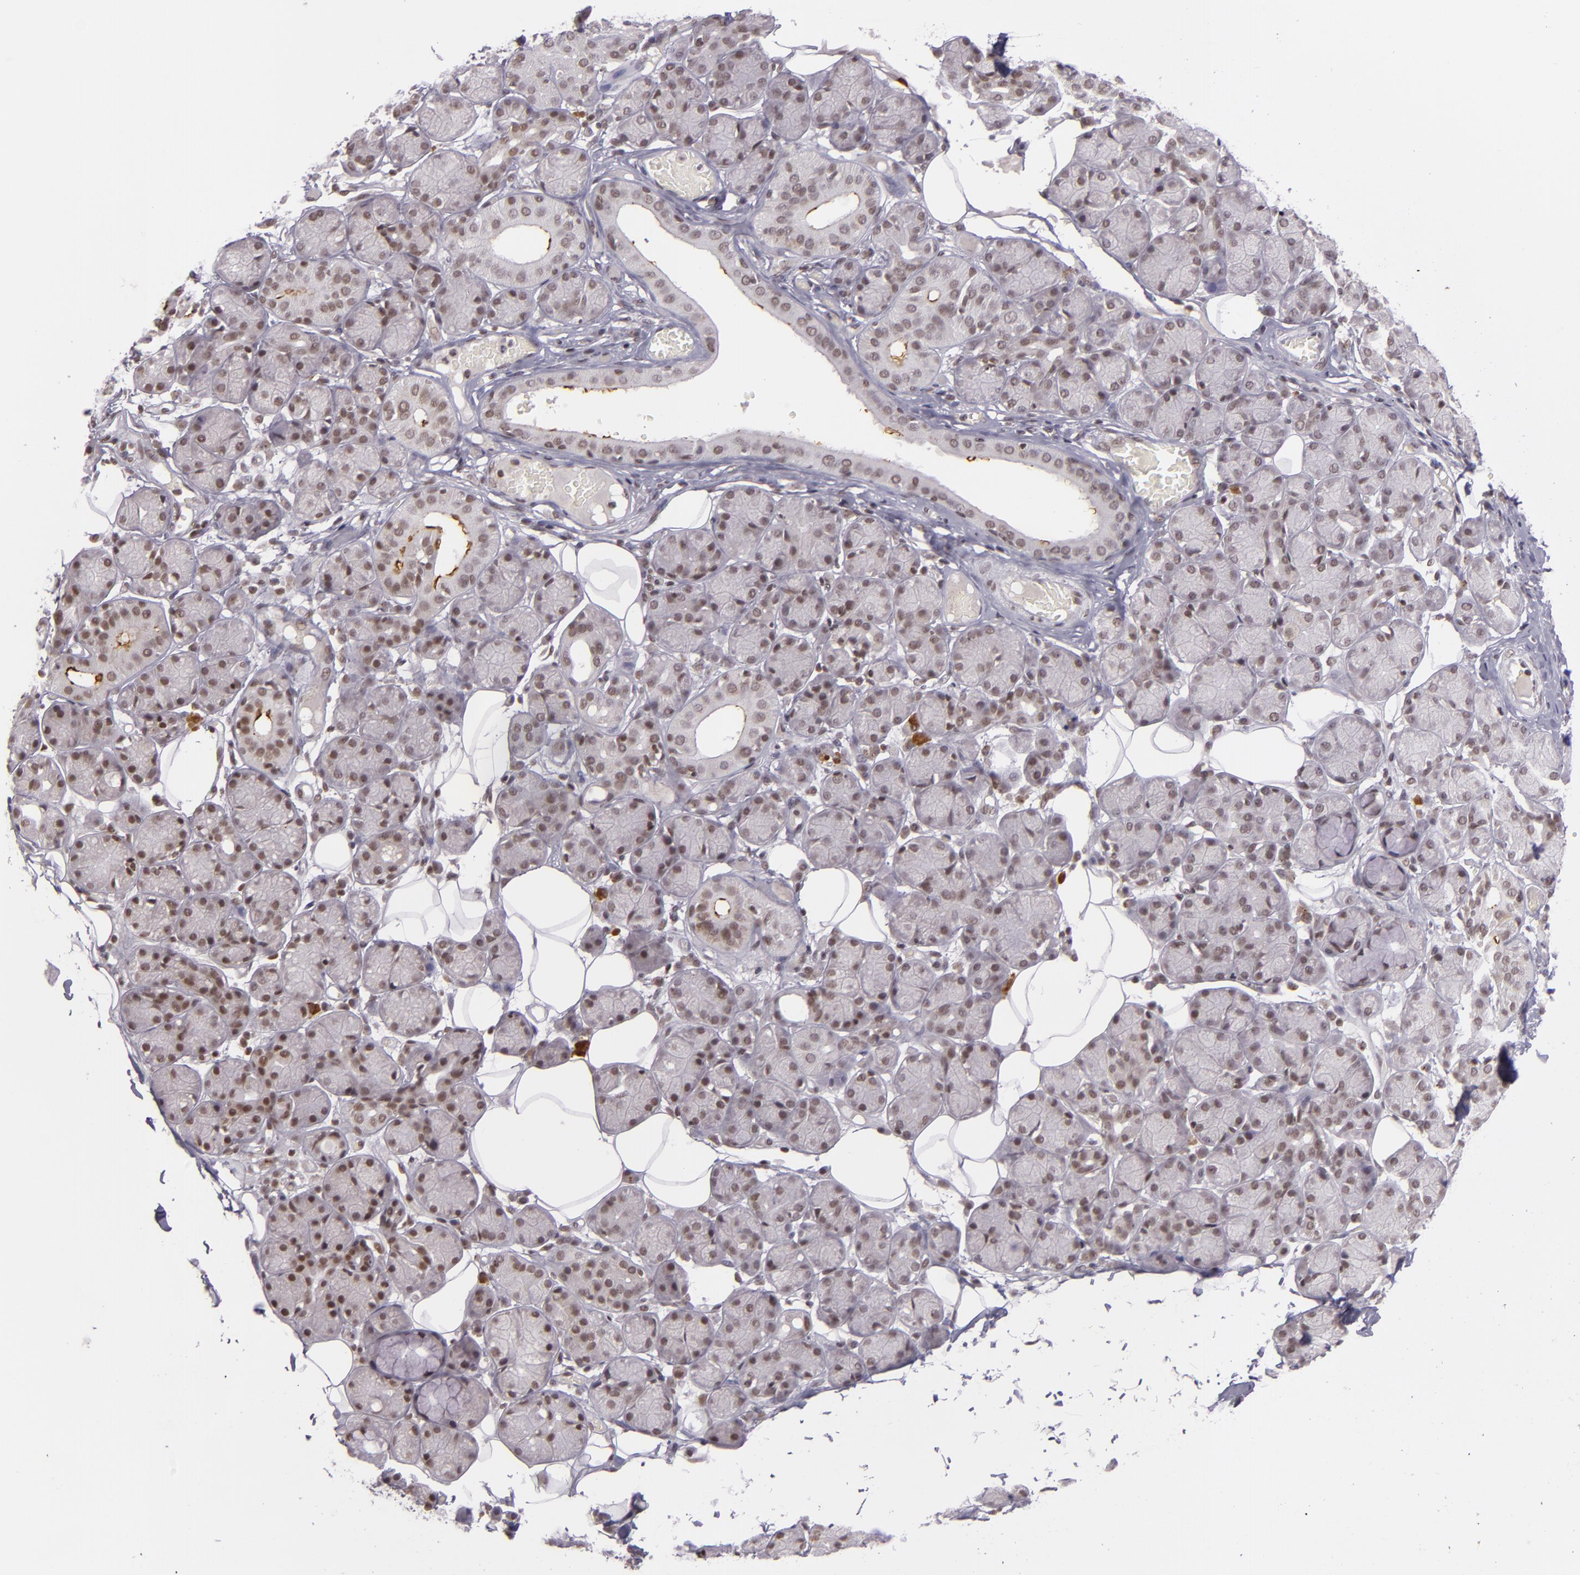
{"staining": {"intensity": "weak", "quantity": ">75%", "location": "nuclear"}, "tissue": "salivary gland", "cell_type": "Glandular cells", "image_type": "normal", "snomed": [{"axis": "morphology", "description": "Normal tissue, NOS"}, {"axis": "topography", "description": "Salivary gland"}], "caption": "About >75% of glandular cells in unremarkable human salivary gland demonstrate weak nuclear protein positivity as visualized by brown immunohistochemical staining.", "gene": "ZFX", "patient": {"sex": "male", "age": 54}}